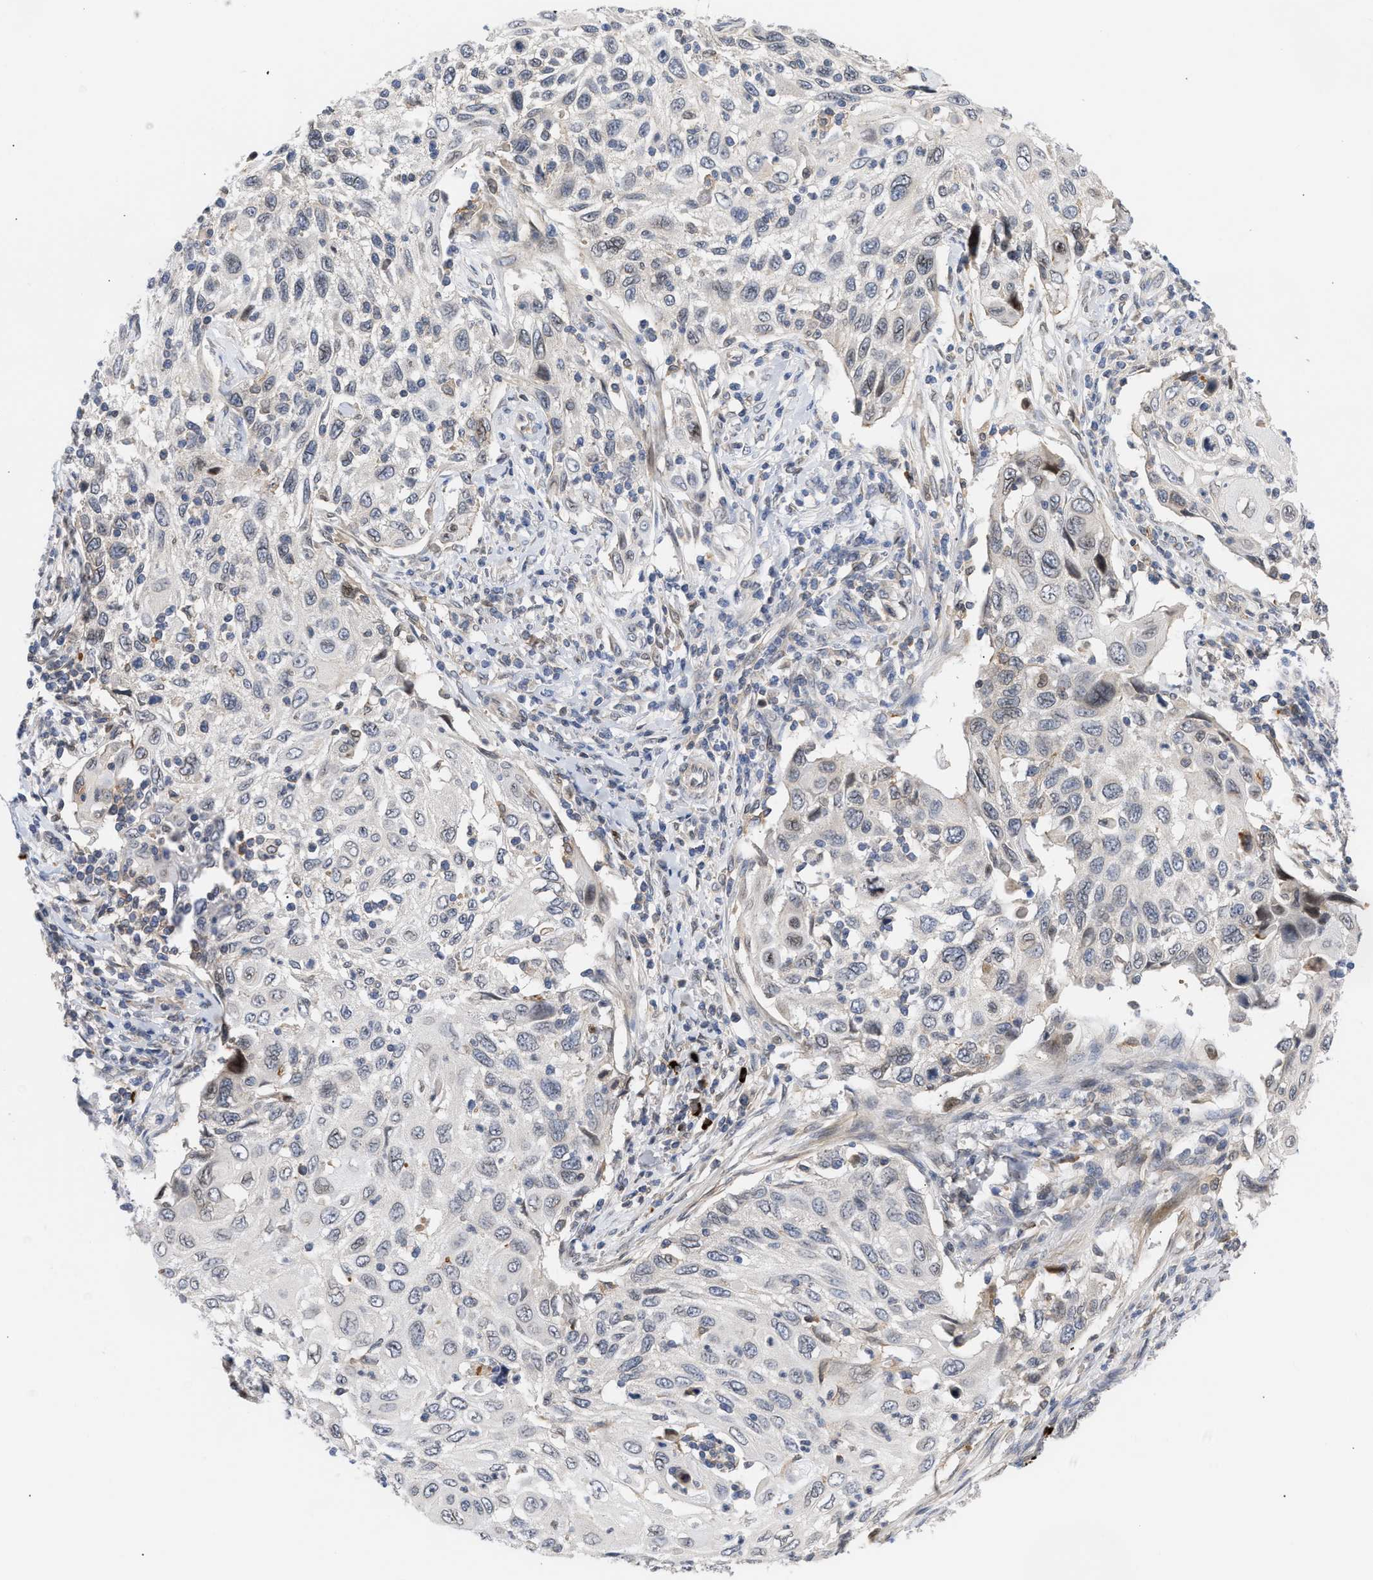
{"staining": {"intensity": "negative", "quantity": "none", "location": "none"}, "tissue": "cervical cancer", "cell_type": "Tumor cells", "image_type": "cancer", "snomed": [{"axis": "morphology", "description": "Squamous cell carcinoma, NOS"}, {"axis": "topography", "description": "Cervix"}], "caption": "Tumor cells are negative for brown protein staining in cervical cancer (squamous cell carcinoma).", "gene": "NUP62", "patient": {"sex": "female", "age": 70}}